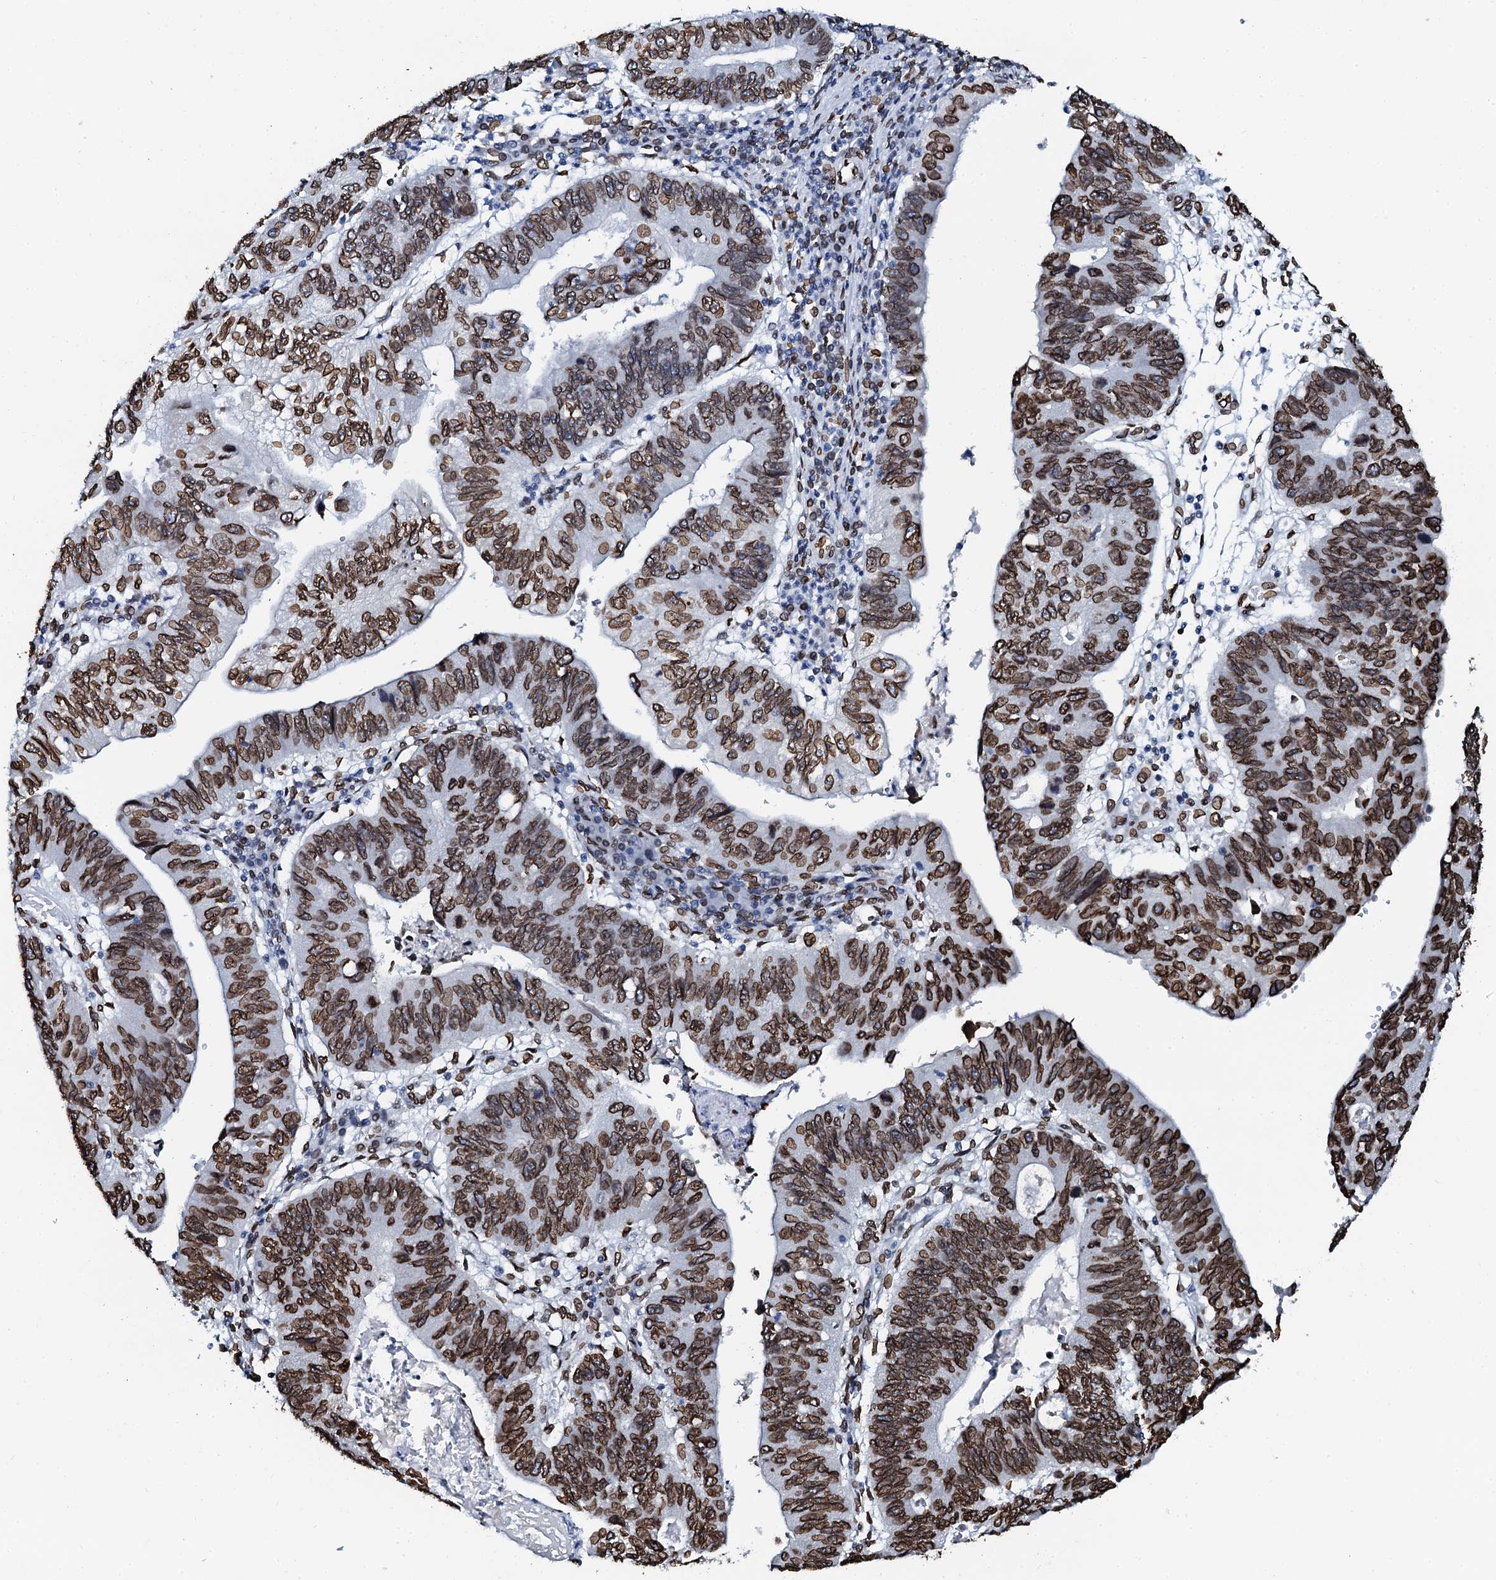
{"staining": {"intensity": "strong", "quantity": ">75%", "location": "cytoplasmic/membranous,nuclear"}, "tissue": "stomach cancer", "cell_type": "Tumor cells", "image_type": "cancer", "snomed": [{"axis": "morphology", "description": "Adenocarcinoma, NOS"}, {"axis": "topography", "description": "Stomach"}], "caption": "Human adenocarcinoma (stomach) stained with a protein marker demonstrates strong staining in tumor cells.", "gene": "KATNAL2", "patient": {"sex": "male", "age": 59}}